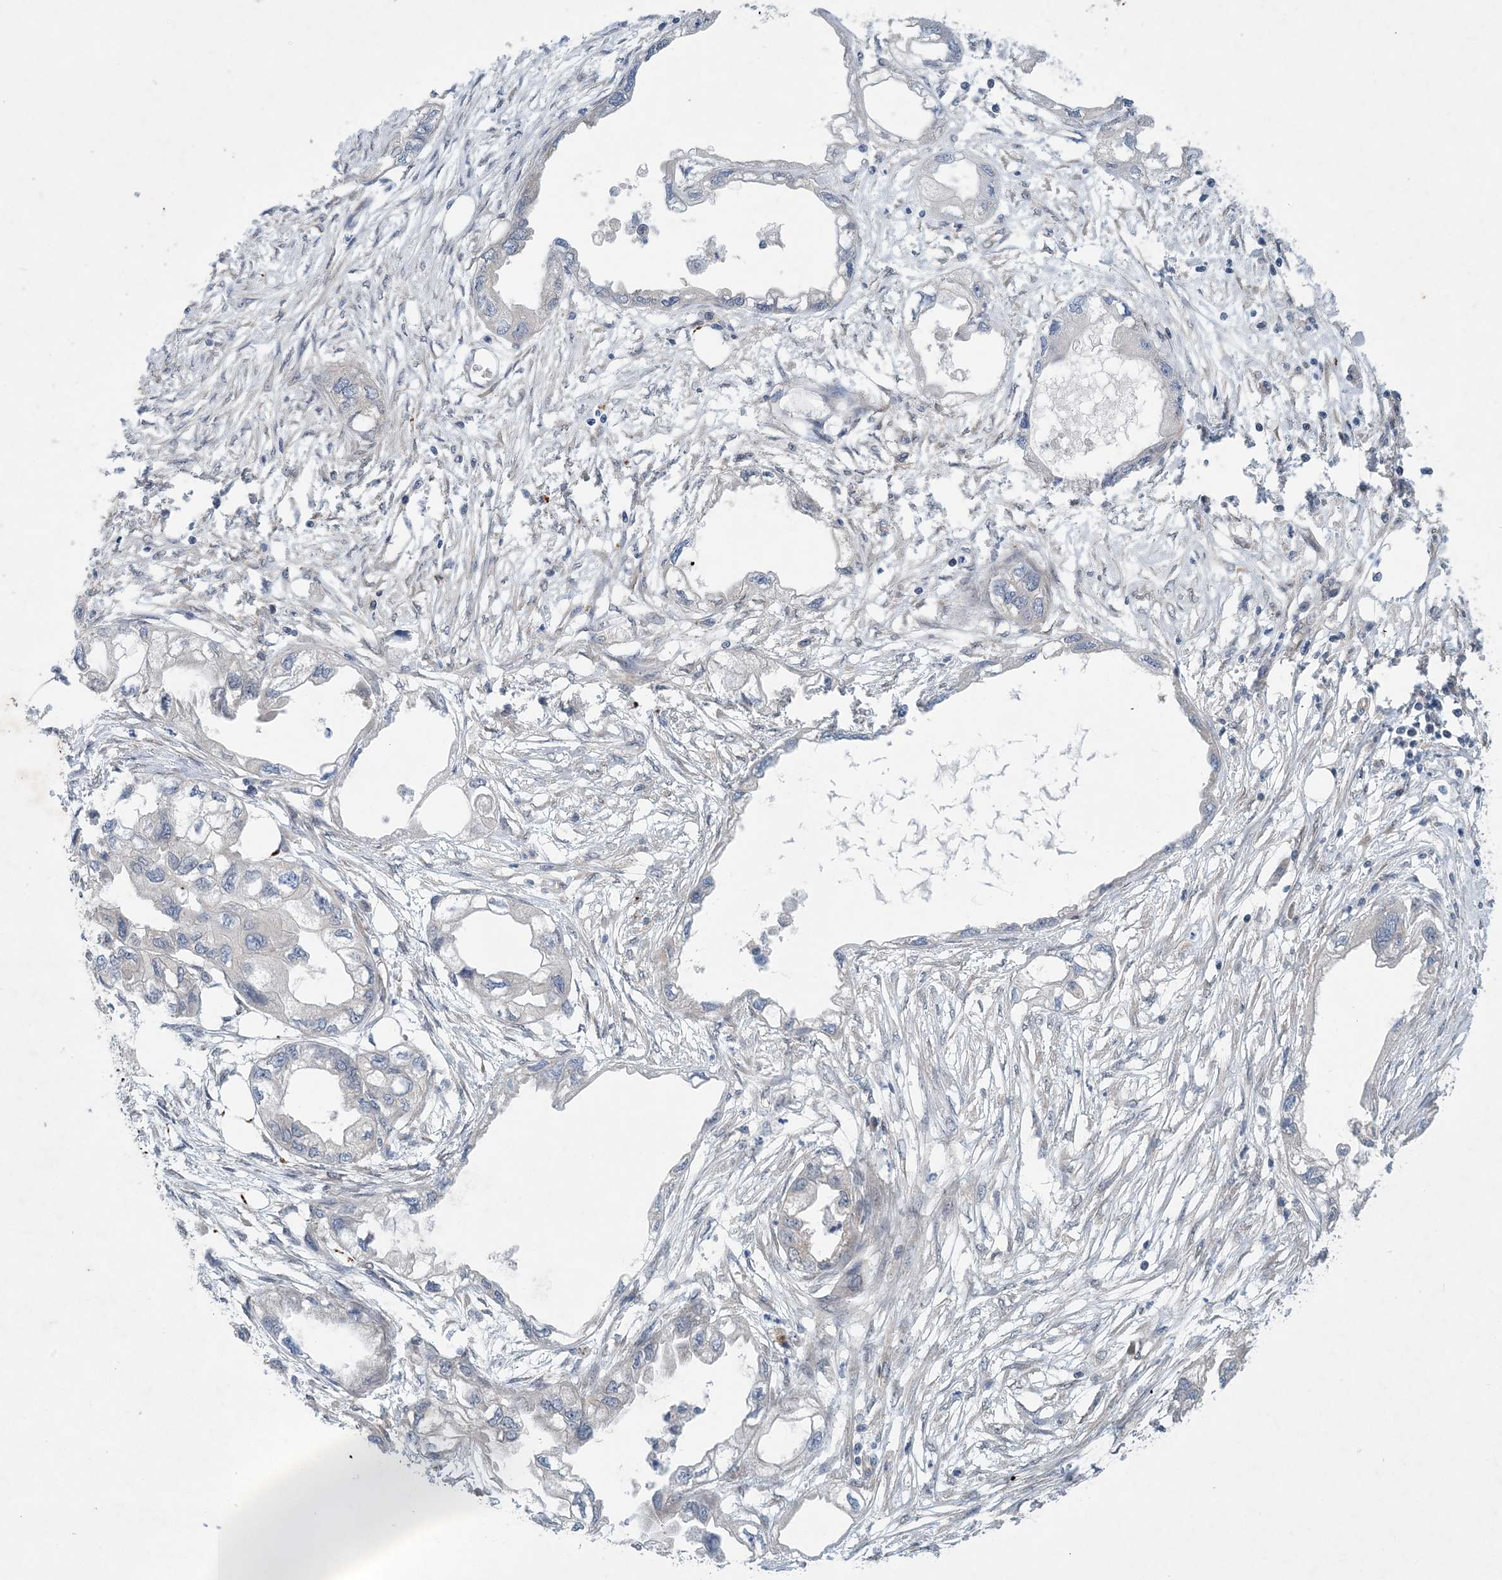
{"staining": {"intensity": "negative", "quantity": "none", "location": "none"}, "tissue": "endometrial cancer", "cell_type": "Tumor cells", "image_type": "cancer", "snomed": [{"axis": "morphology", "description": "Adenocarcinoma, NOS"}, {"axis": "morphology", "description": "Adenocarcinoma, metastatic, NOS"}, {"axis": "topography", "description": "Adipose tissue"}, {"axis": "topography", "description": "Endometrium"}], "caption": "A micrograph of human endometrial cancer is negative for staining in tumor cells.", "gene": "HIKESHI", "patient": {"sex": "female", "age": 67}}